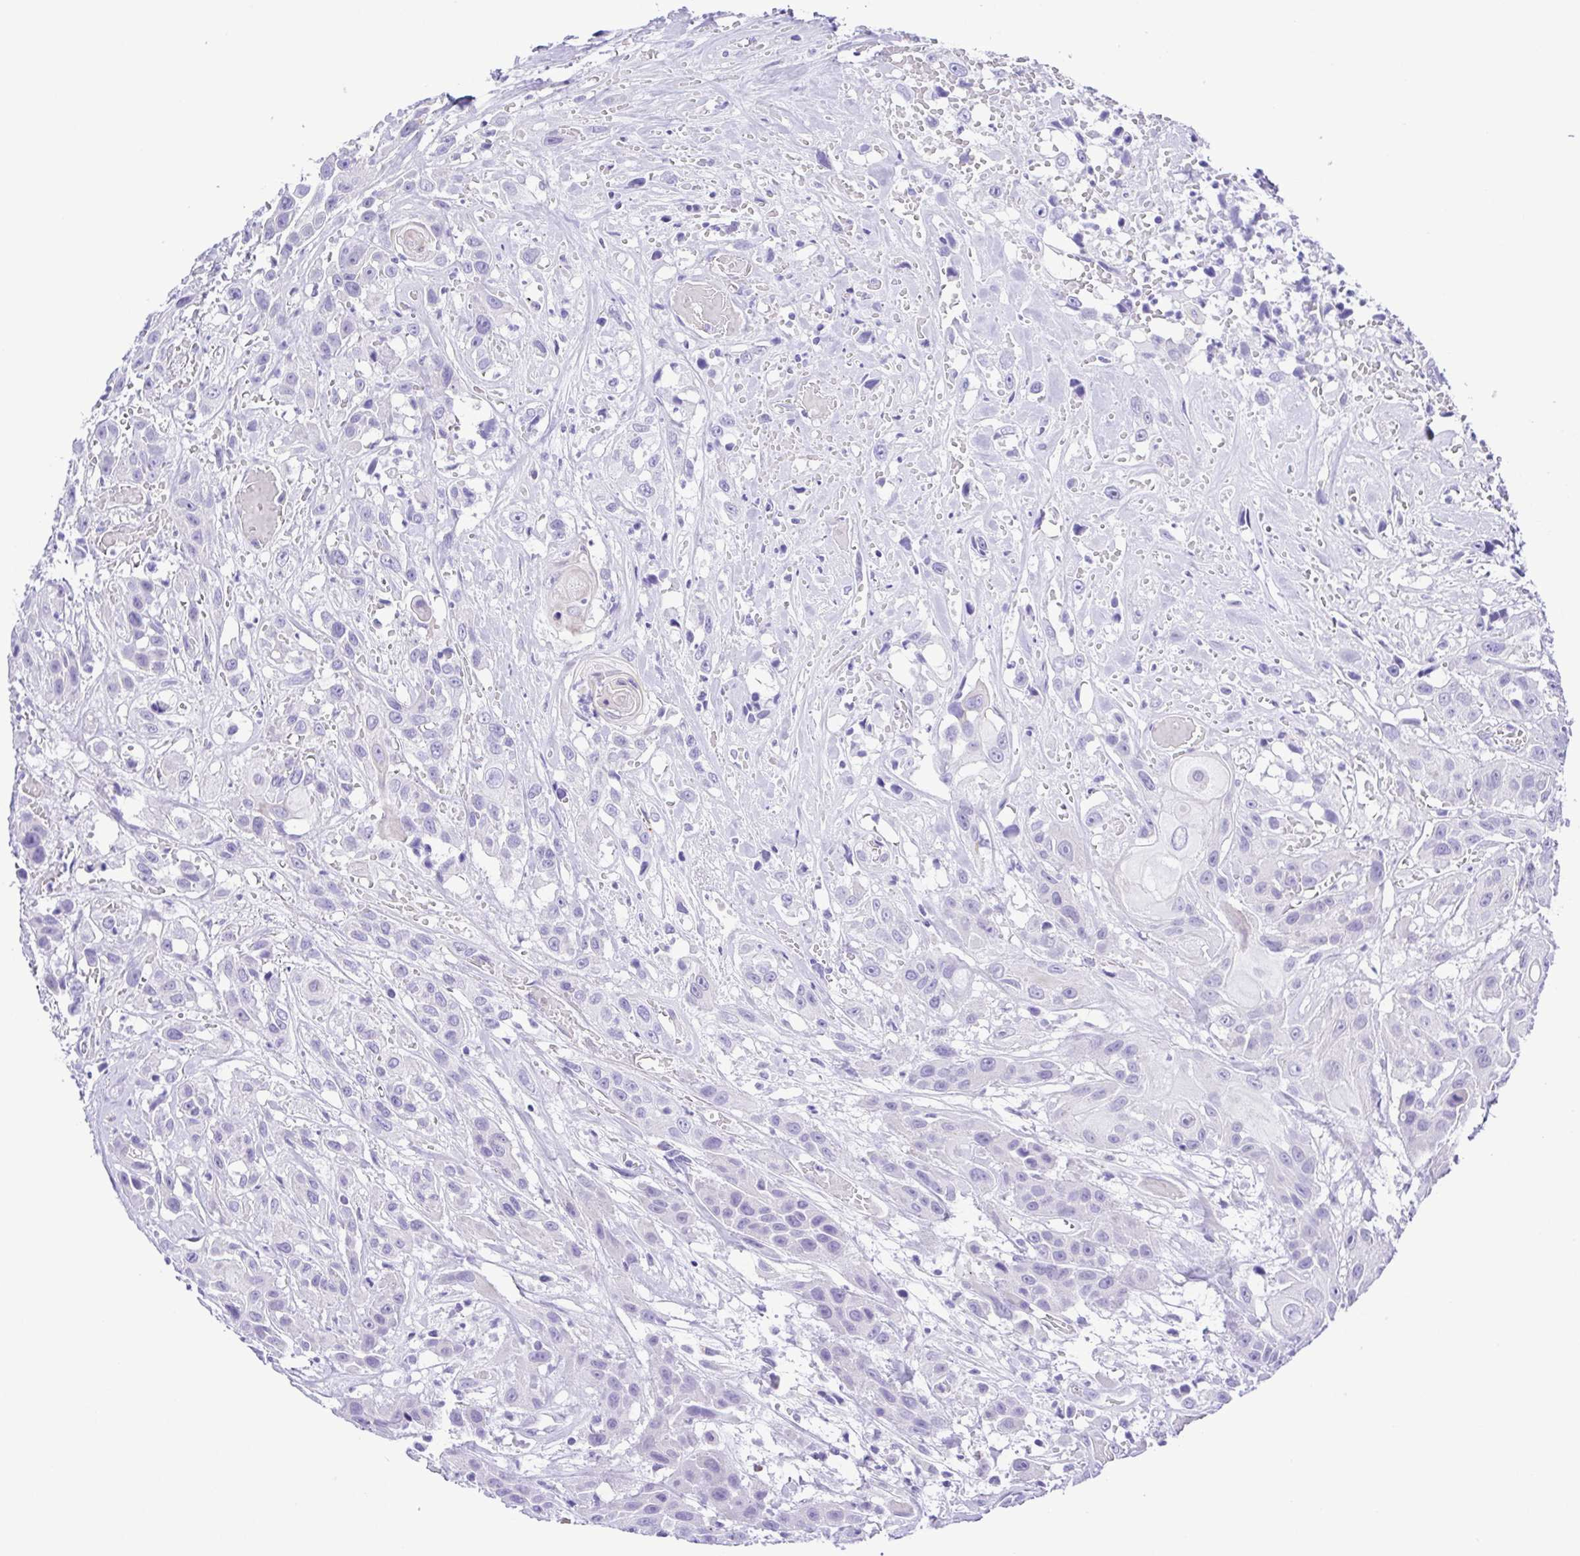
{"staining": {"intensity": "negative", "quantity": "none", "location": "none"}, "tissue": "head and neck cancer", "cell_type": "Tumor cells", "image_type": "cancer", "snomed": [{"axis": "morphology", "description": "Squamous cell carcinoma, NOS"}, {"axis": "topography", "description": "Head-Neck"}], "caption": "Tumor cells are negative for brown protein staining in head and neck squamous cell carcinoma.", "gene": "PAK3", "patient": {"sex": "male", "age": 57}}